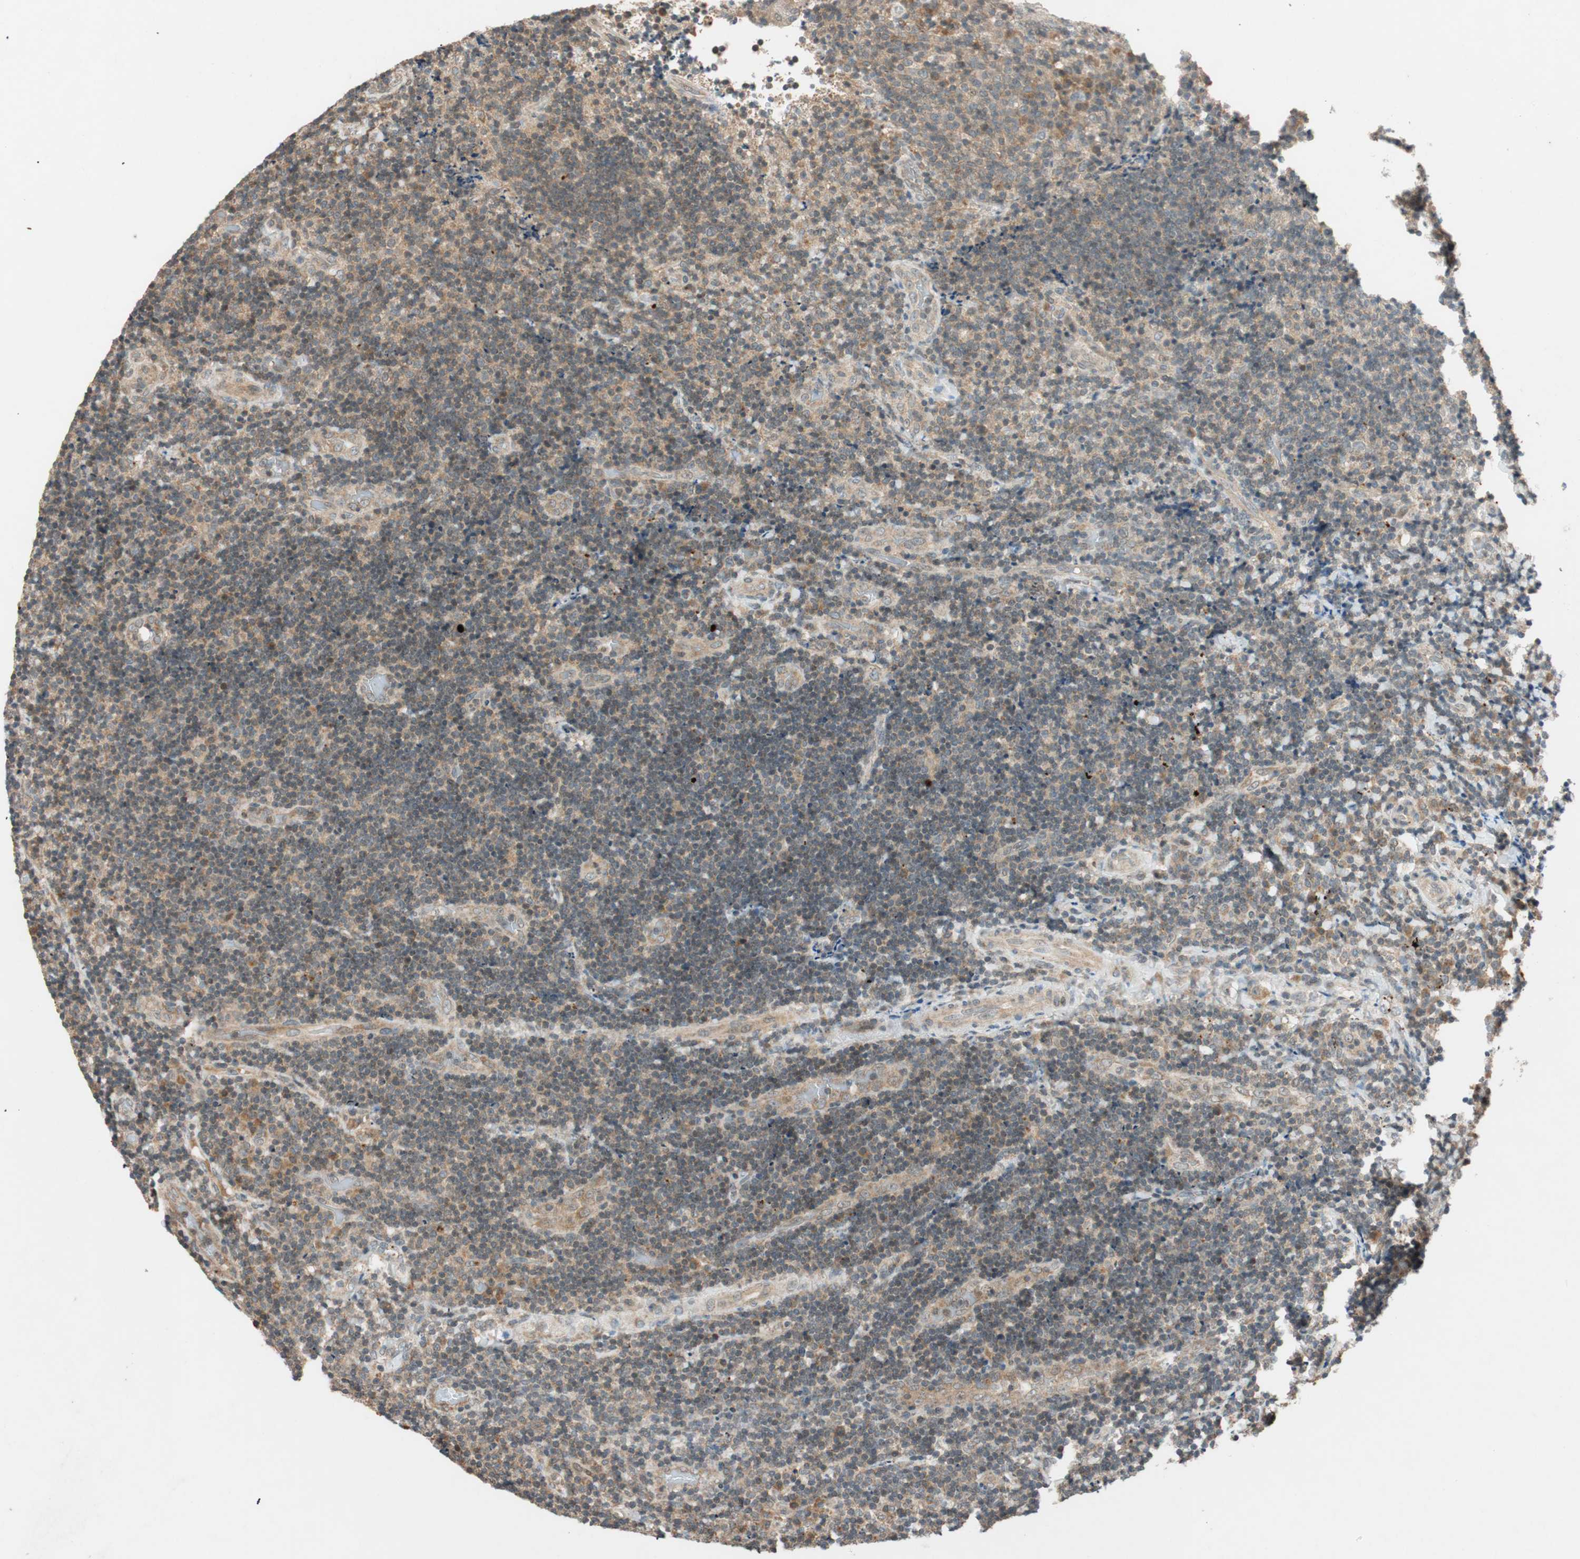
{"staining": {"intensity": "weak", "quantity": "25%-75%", "location": "cytoplasmic/membranous"}, "tissue": "lymphoma", "cell_type": "Tumor cells", "image_type": "cancer", "snomed": [{"axis": "morphology", "description": "Malignant lymphoma, non-Hodgkin's type, High grade"}, {"axis": "topography", "description": "Tonsil"}], "caption": "This is an image of immunohistochemistry staining of lymphoma, which shows weak staining in the cytoplasmic/membranous of tumor cells.", "gene": "GLB1", "patient": {"sex": "female", "age": 36}}